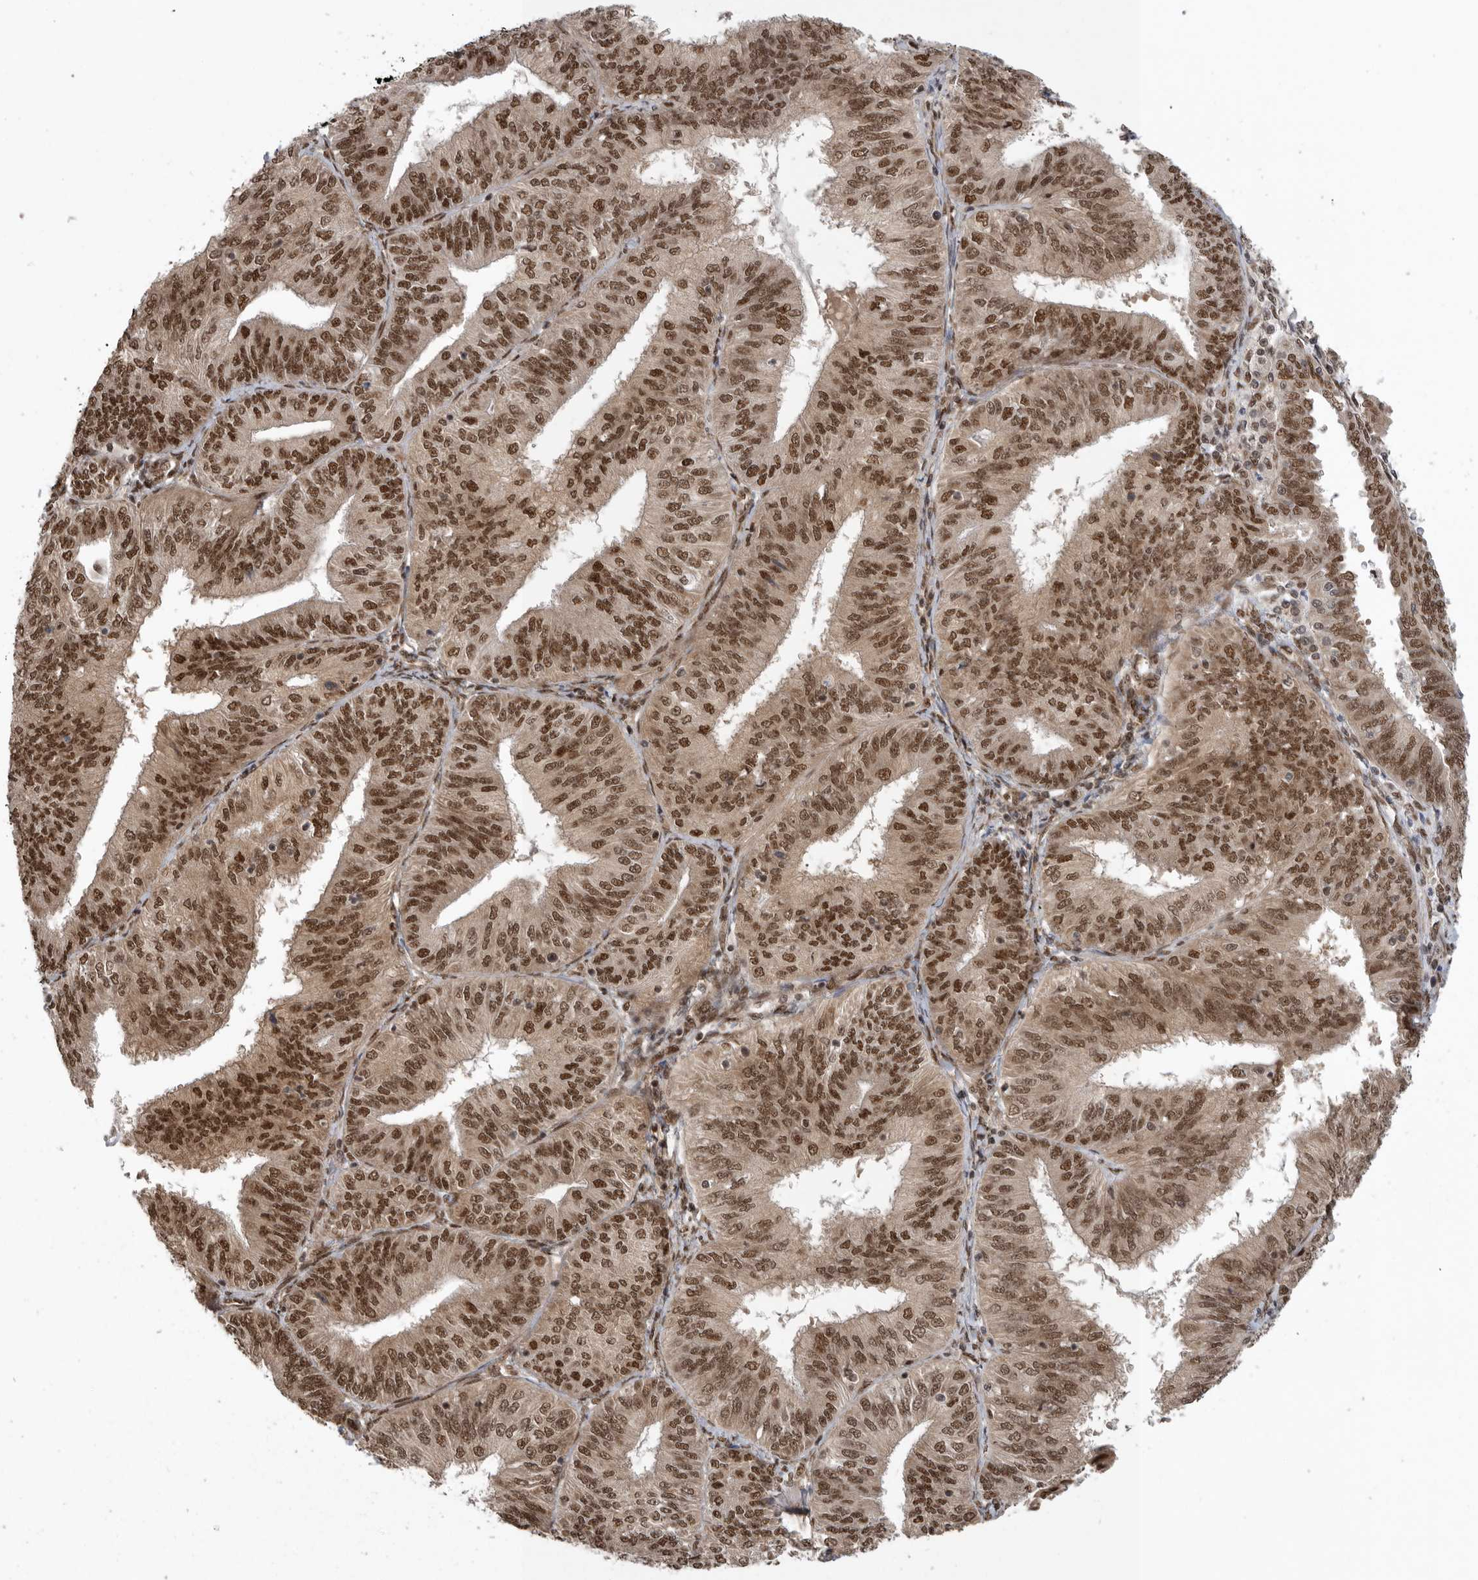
{"staining": {"intensity": "strong", "quantity": ">75%", "location": "nuclear"}, "tissue": "endometrial cancer", "cell_type": "Tumor cells", "image_type": "cancer", "snomed": [{"axis": "morphology", "description": "Adenocarcinoma, NOS"}, {"axis": "topography", "description": "Endometrium"}], "caption": "Strong nuclear expression for a protein is appreciated in approximately >75% of tumor cells of endometrial adenocarcinoma using immunohistochemistry (IHC).", "gene": "VPS50", "patient": {"sex": "female", "age": 58}}